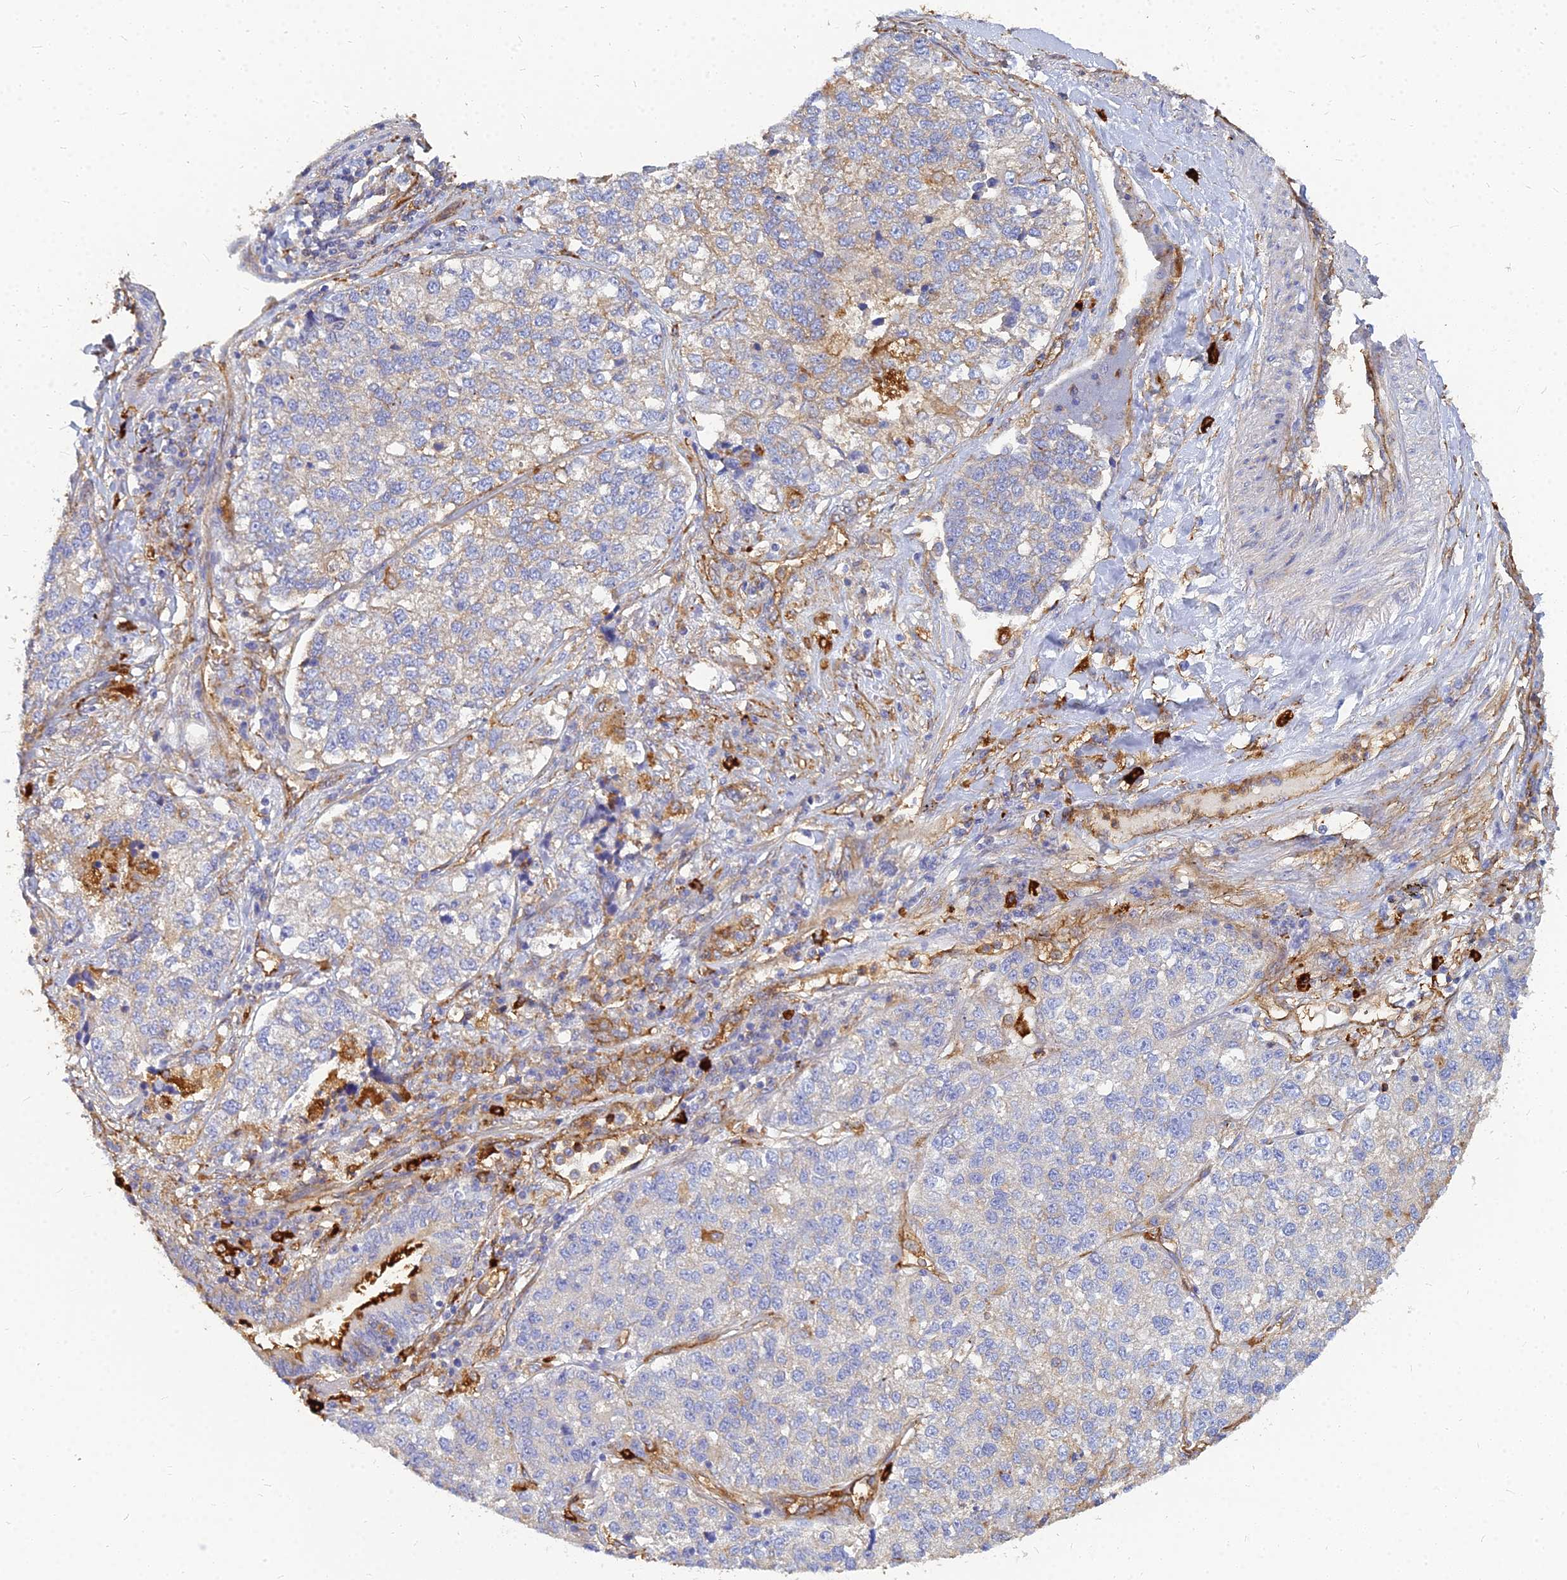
{"staining": {"intensity": "weak", "quantity": "<25%", "location": "cytoplasmic/membranous"}, "tissue": "lung cancer", "cell_type": "Tumor cells", "image_type": "cancer", "snomed": [{"axis": "morphology", "description": "Adenocarcinoma, NOS"}, {"axis": "topography", "description": "Lung"}], "caption": "Tumor cells show no significant expression in lung cancer (adenocarcinoma). Nuclei are stained in blue.", "gene": "VAT1", "patient": {"sex": "male", "age": 49}}